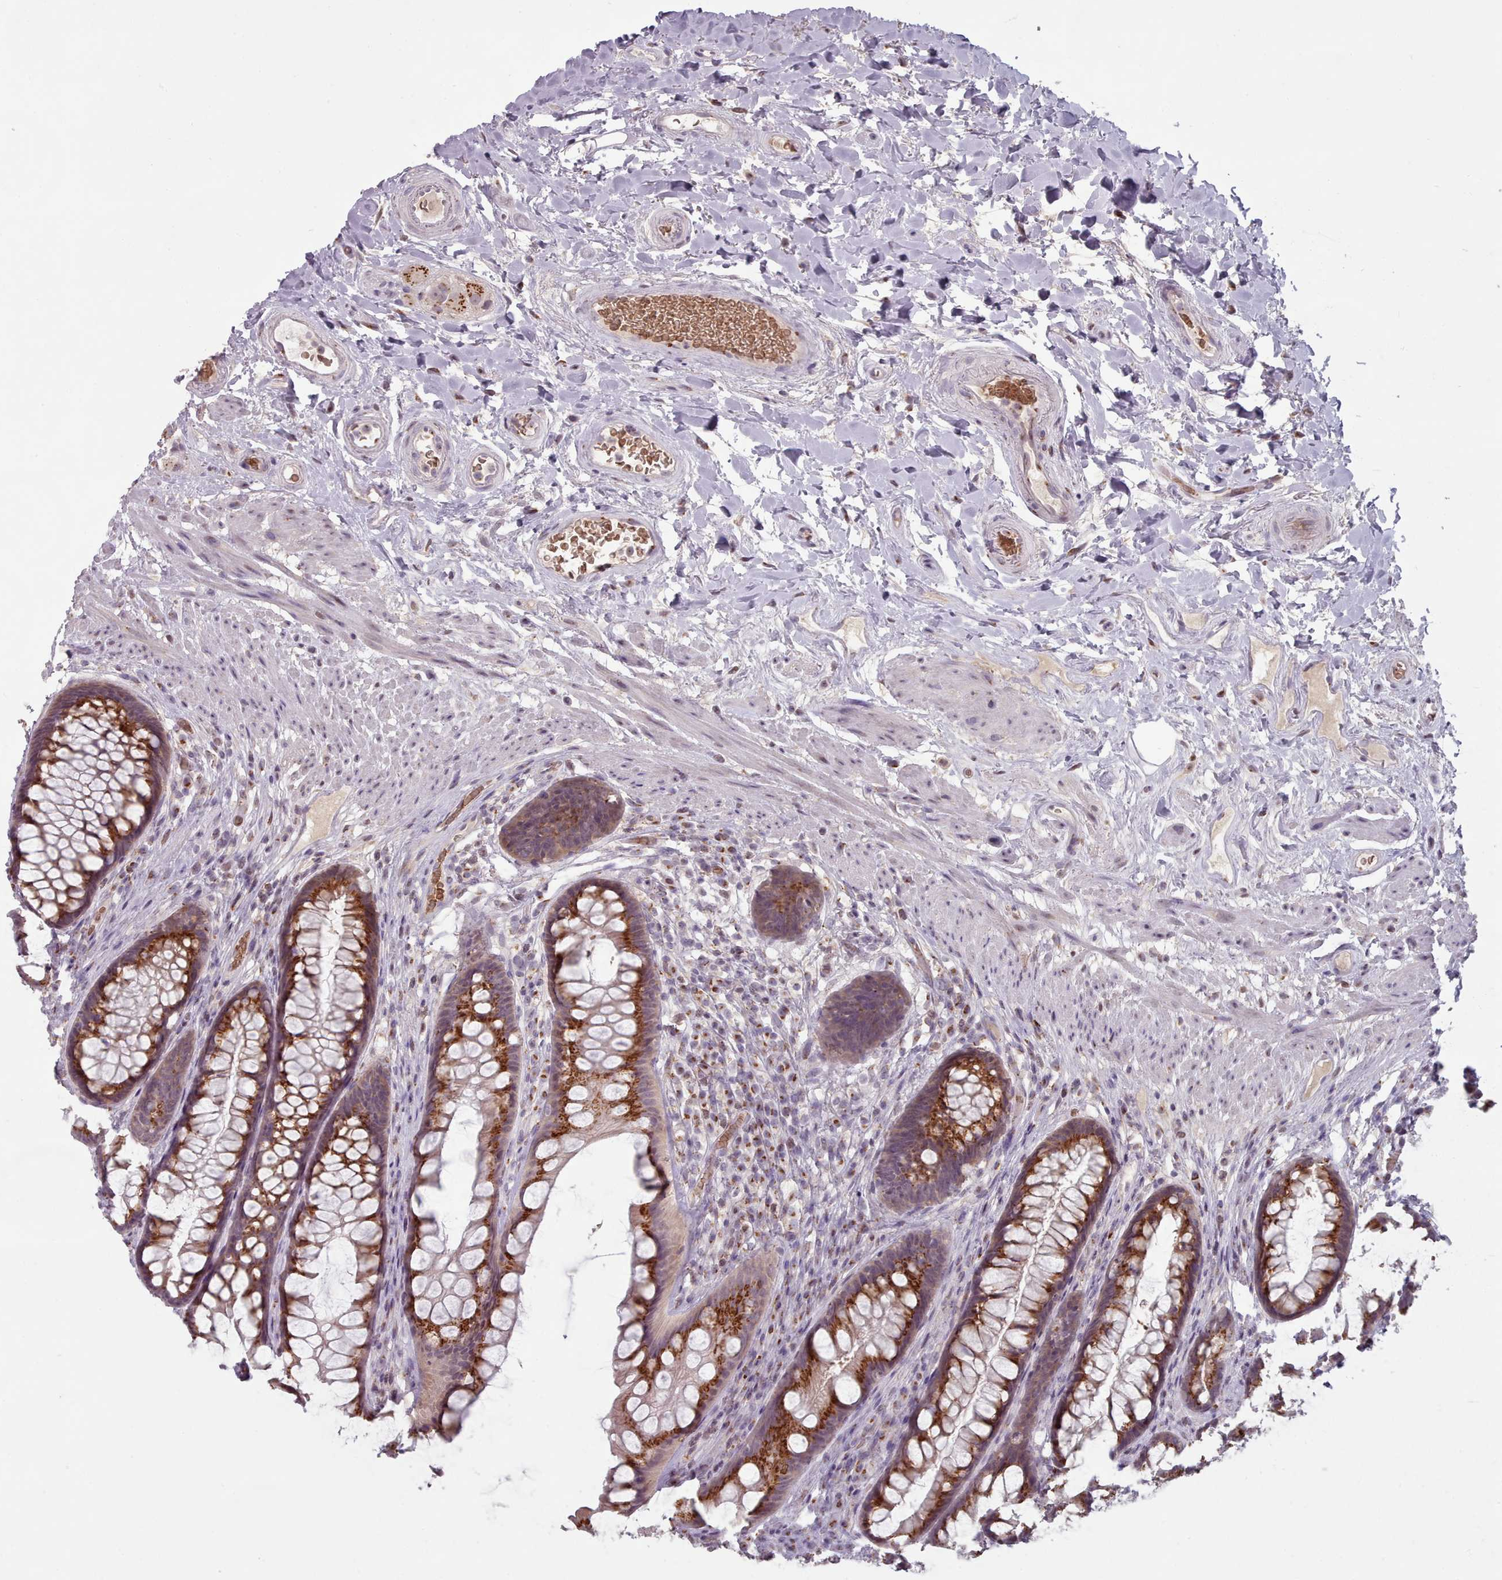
{"staining": {"intensity": "strong", "quantity": ">75%", "location": "cytoplasmic/membranous"}, "tissue": "rectum", "cell_type": "Glandular cells", "image_type": "normal", "snomed": [{"axis": "morphology", "description": "Normal tissue, NOS"}, {"axis": "topography", "description": "Rectum"}], "caption": "Glandular cells demonstrate high levels of strong cytoplasmic/membranous positivity in about >75% of cells in unremarkable human rectum. (DAB = brown stain, brightfield microscopy at high magnification).", "gene": "MAN1B1", "patient": {"sex": "male", "age": 74}}